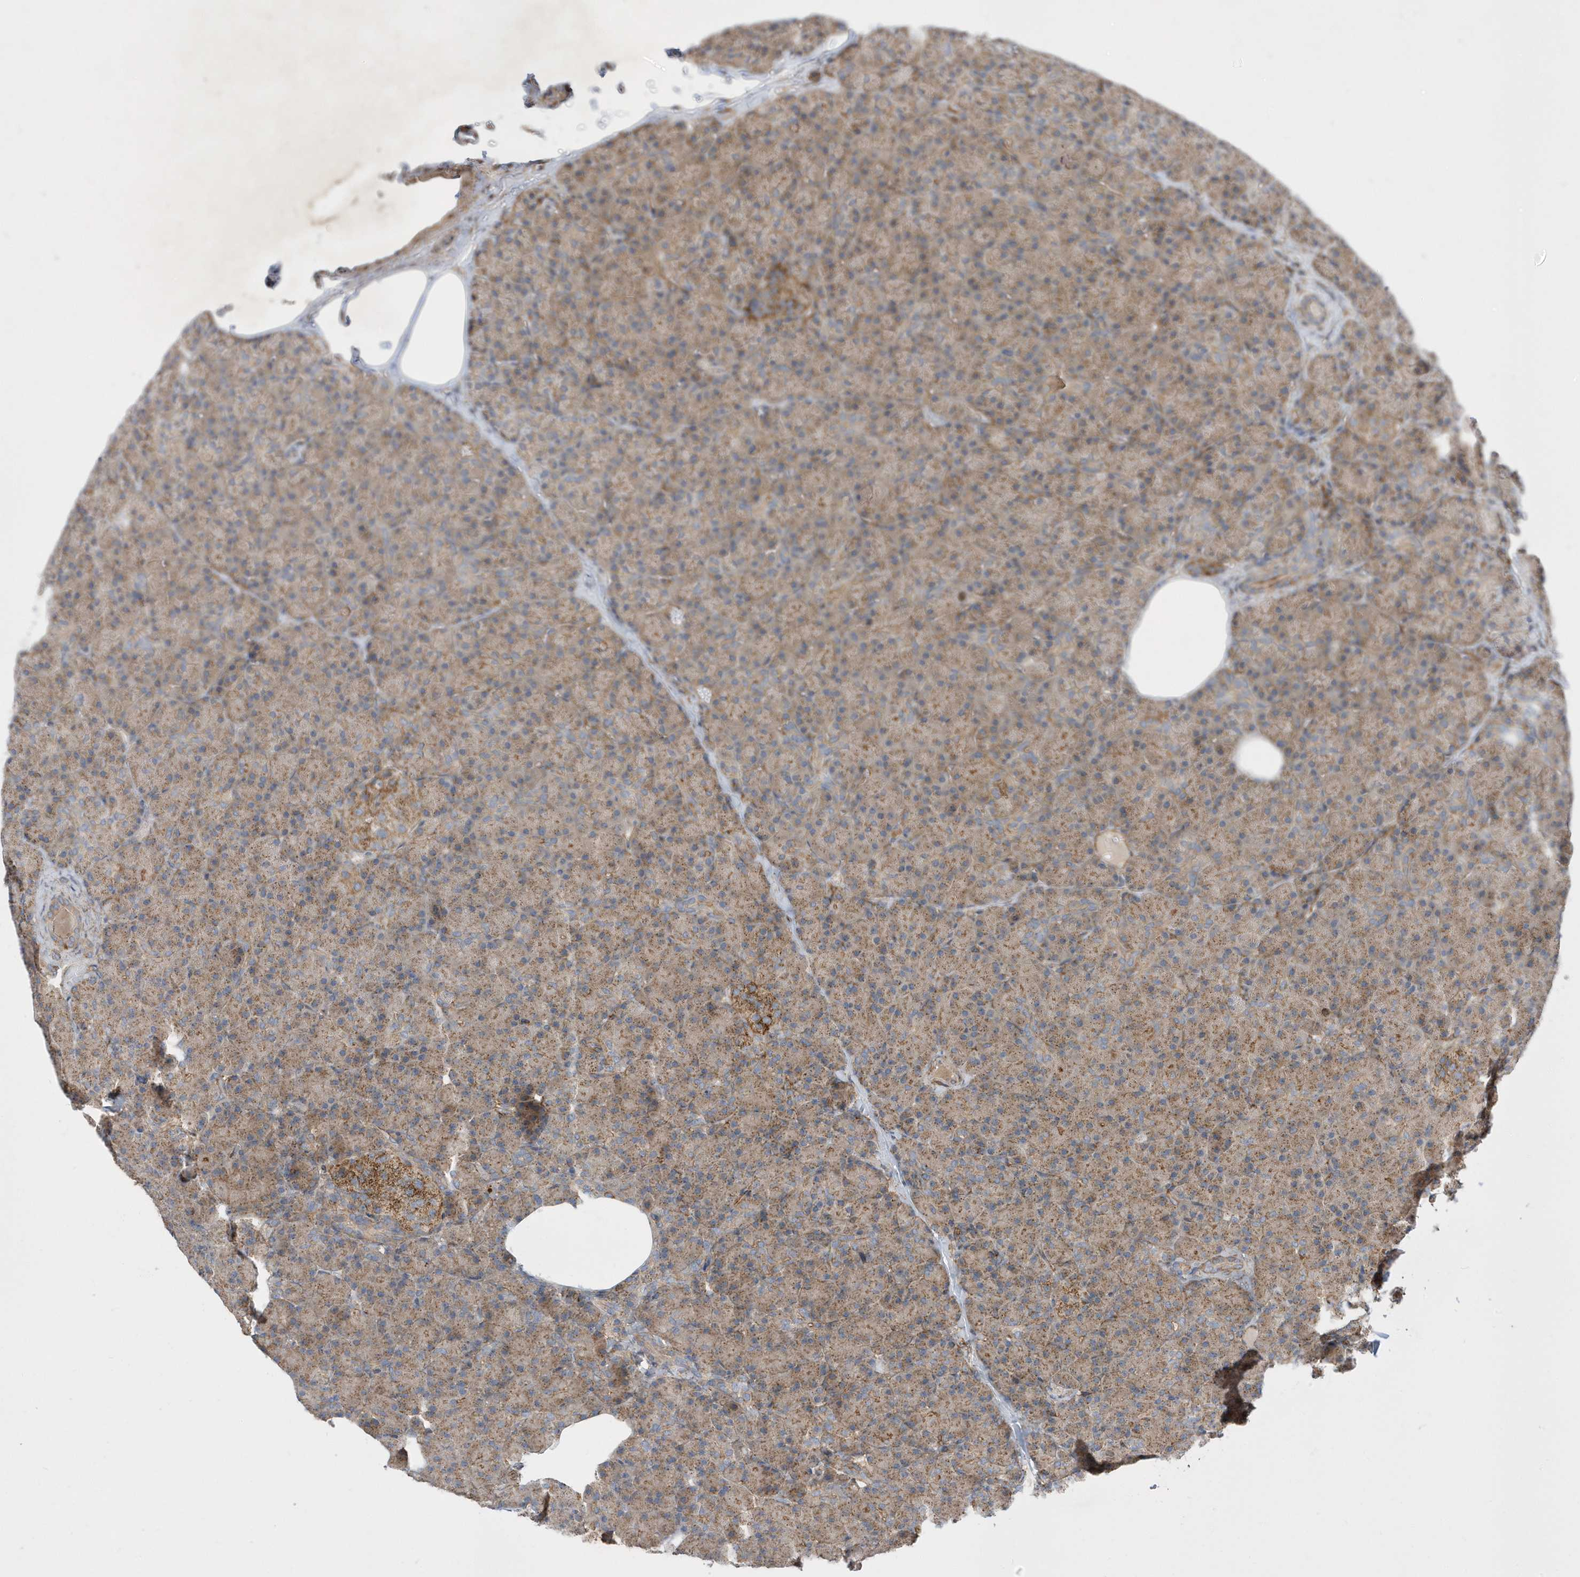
{"staining": {"intensity": "moderate", "quantity": ">75%", "location": "cytoplasmic/membranous"}, "tissue": "pancreas", "cell_type": "Exocrine glandular cells", "image_type": "normal", "snomed": [{"axis": "morphology", "description": "Normal tissue, NOS"}, {"axis": "topography", "description": "Pancreas"}], "caption": "Immunohistochemistry (IHC) photomicrograph of normal pancreas stained for a protein (brown), which displays medium levels of moderate cytoplasmic/membranous expression in about >75% of exocrine glandular cells.", "gene": "HRH4", "patient": {"sex": "female", "age": 43}}